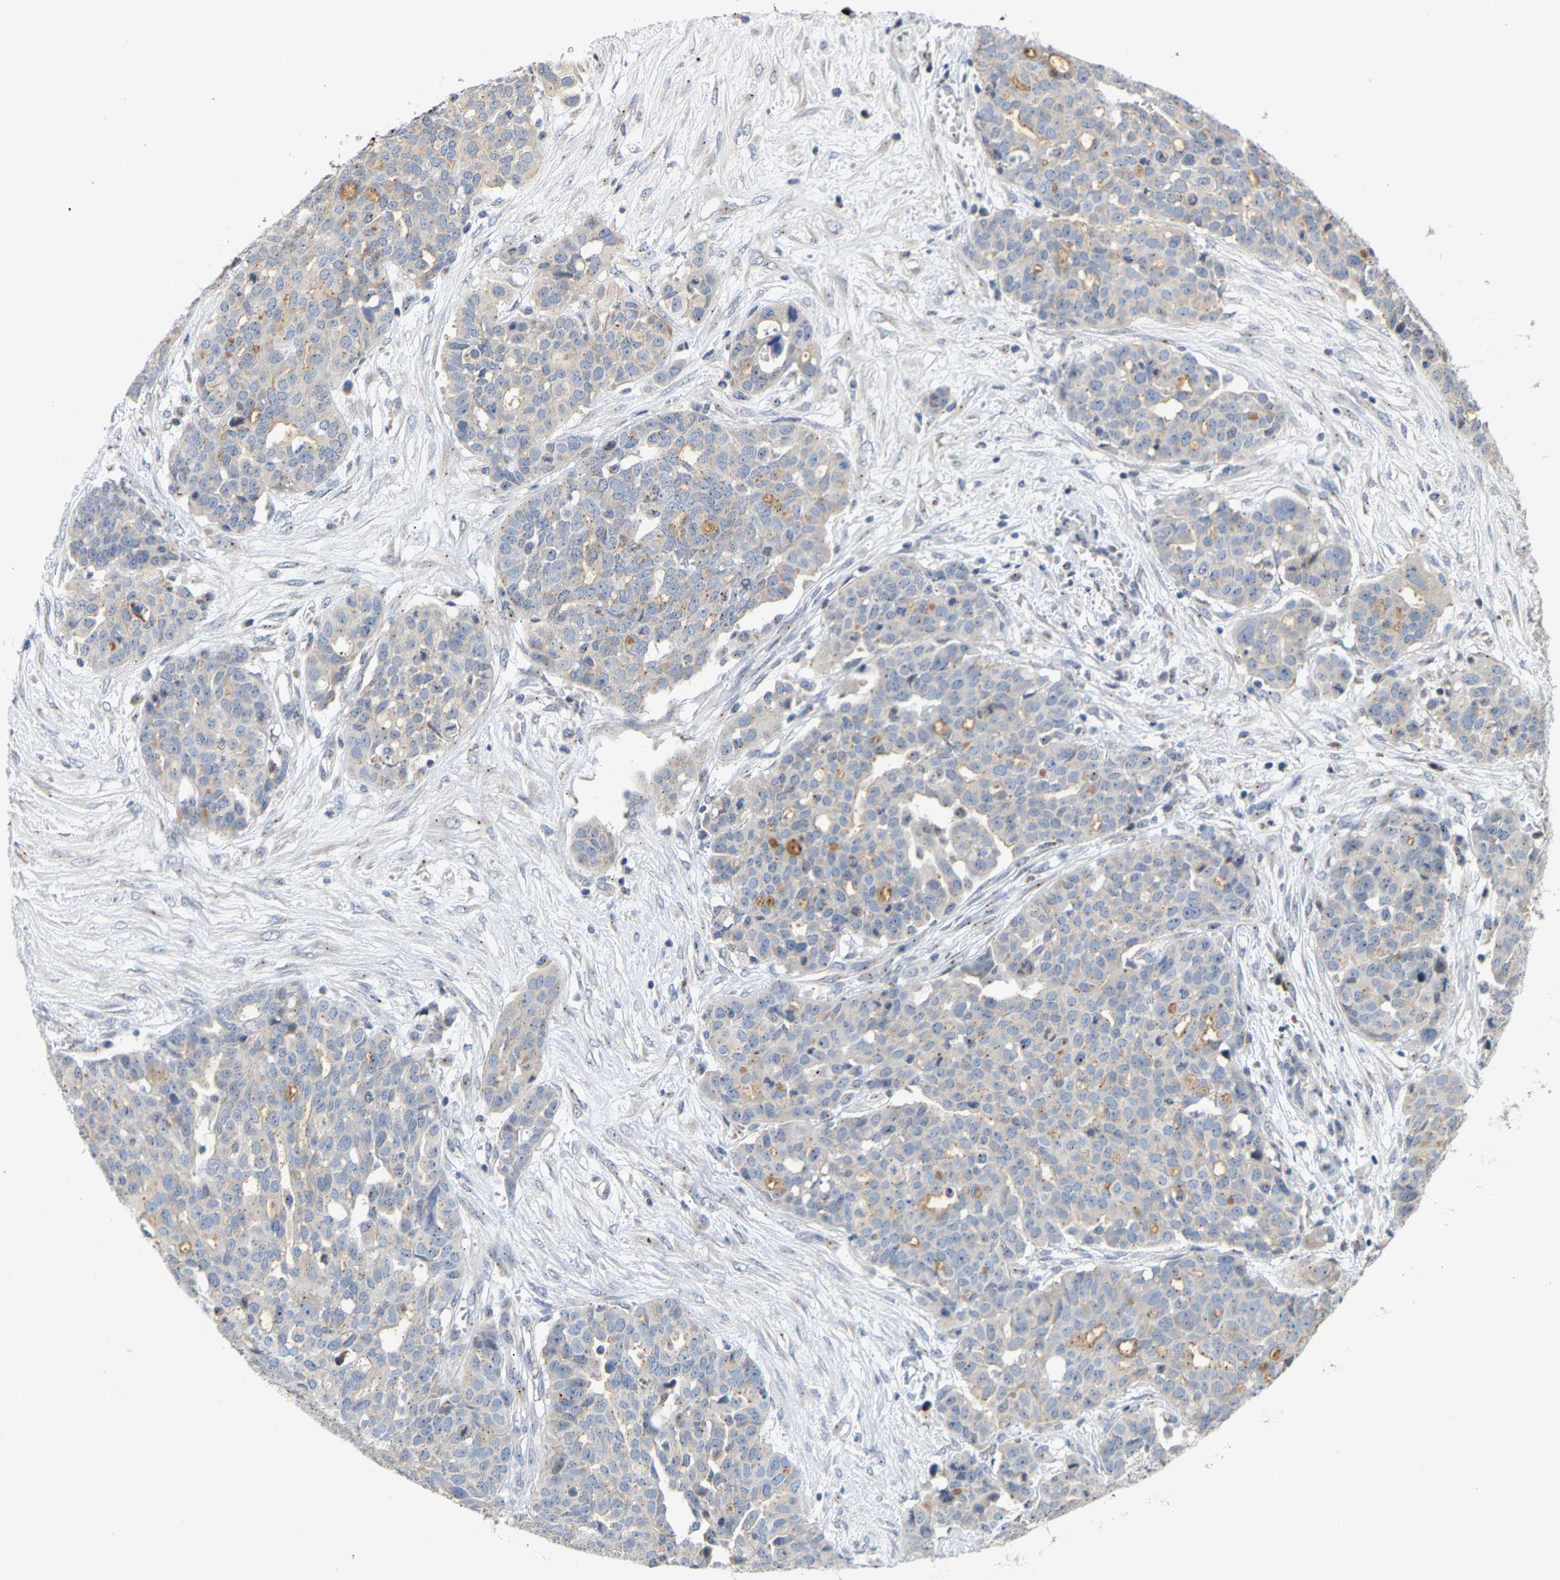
{"staining": {"intensity": "negative", "quantity": "none", "location": "none"}, "tissue": "ovarian cancer", "cell_type": "Tumor cells", "image_type": "cancer", "snomed": [{"axis": "morphology", "description": "Cystadenocarcinoma, serous, NOS"}, {"axis": "topography", "description": "Soft tissue"}, {"axis": "topography", "description": "Ovary"}], "caption": "This histopathology image is of ovarian serous cystadenocarcinoma stained with immunohistochemistry to label a protein in brown with the nuclei are counter-stained blue. There is no expression in tumor cells.", "gene": "PCNT", "patient": {"sex": "female", "age": 57}}